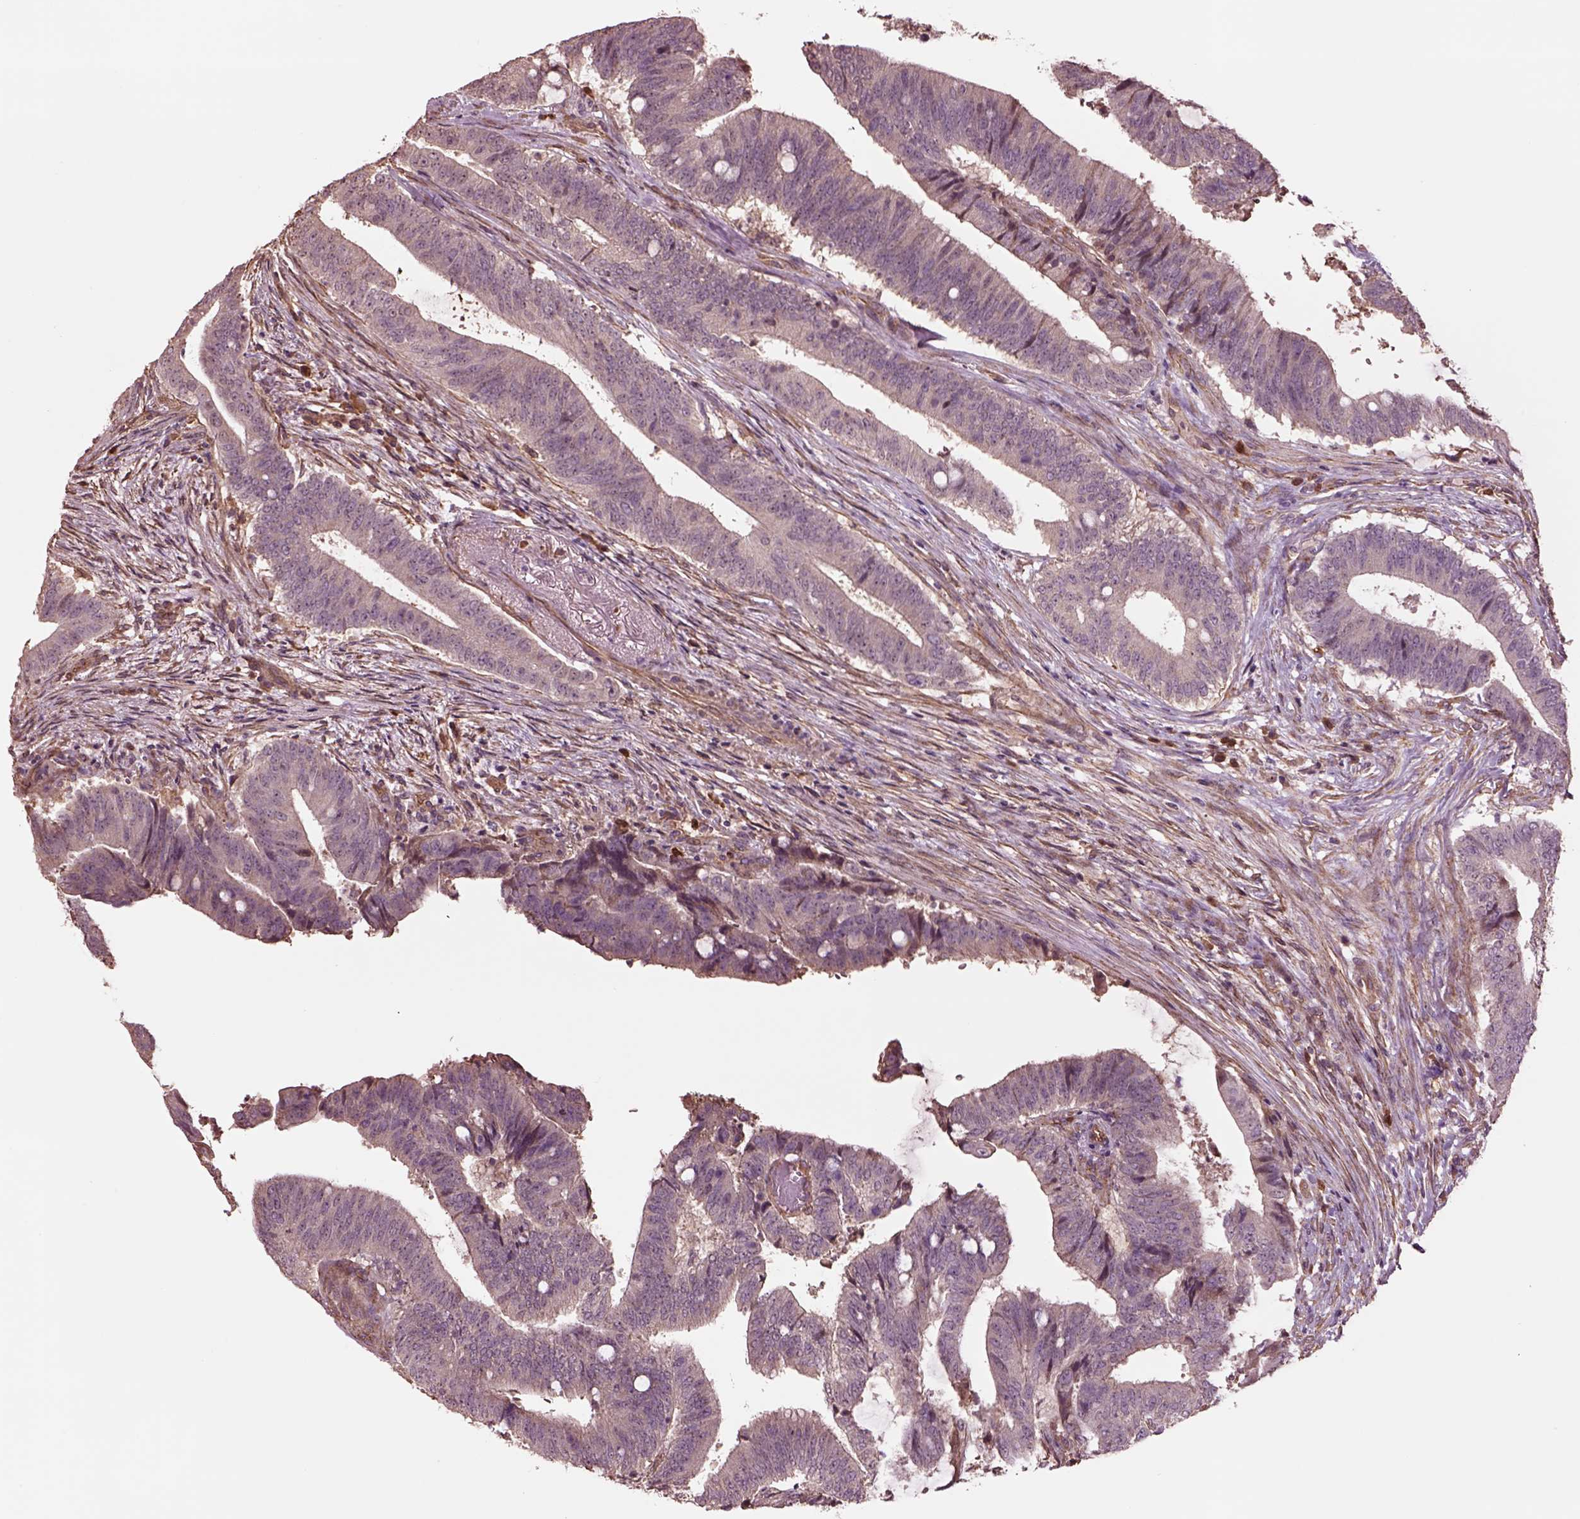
{"staining": {"intensity": "weak", "quantity": "<25%", "location": "cytoplasmic/membranous"}, "tissue": "colorectal cancer", "cell_type": "Tumor cells", "image_type": "cancer", "snomed": [{"axis": "morphology", "description": "Adenocarcinoma, NOS"}, {"axis": "topography", "description": "Colon"}], "caption": "Tumor cells show no significant expression in colorectal cancer. (Brightfield microscopy of DAB (3,3'-diaminobenzidine) immunohistochemistry (IHC) at high magnification).", "gene": "HTR1B", "patient": {"sex": "female", "age": 43}}